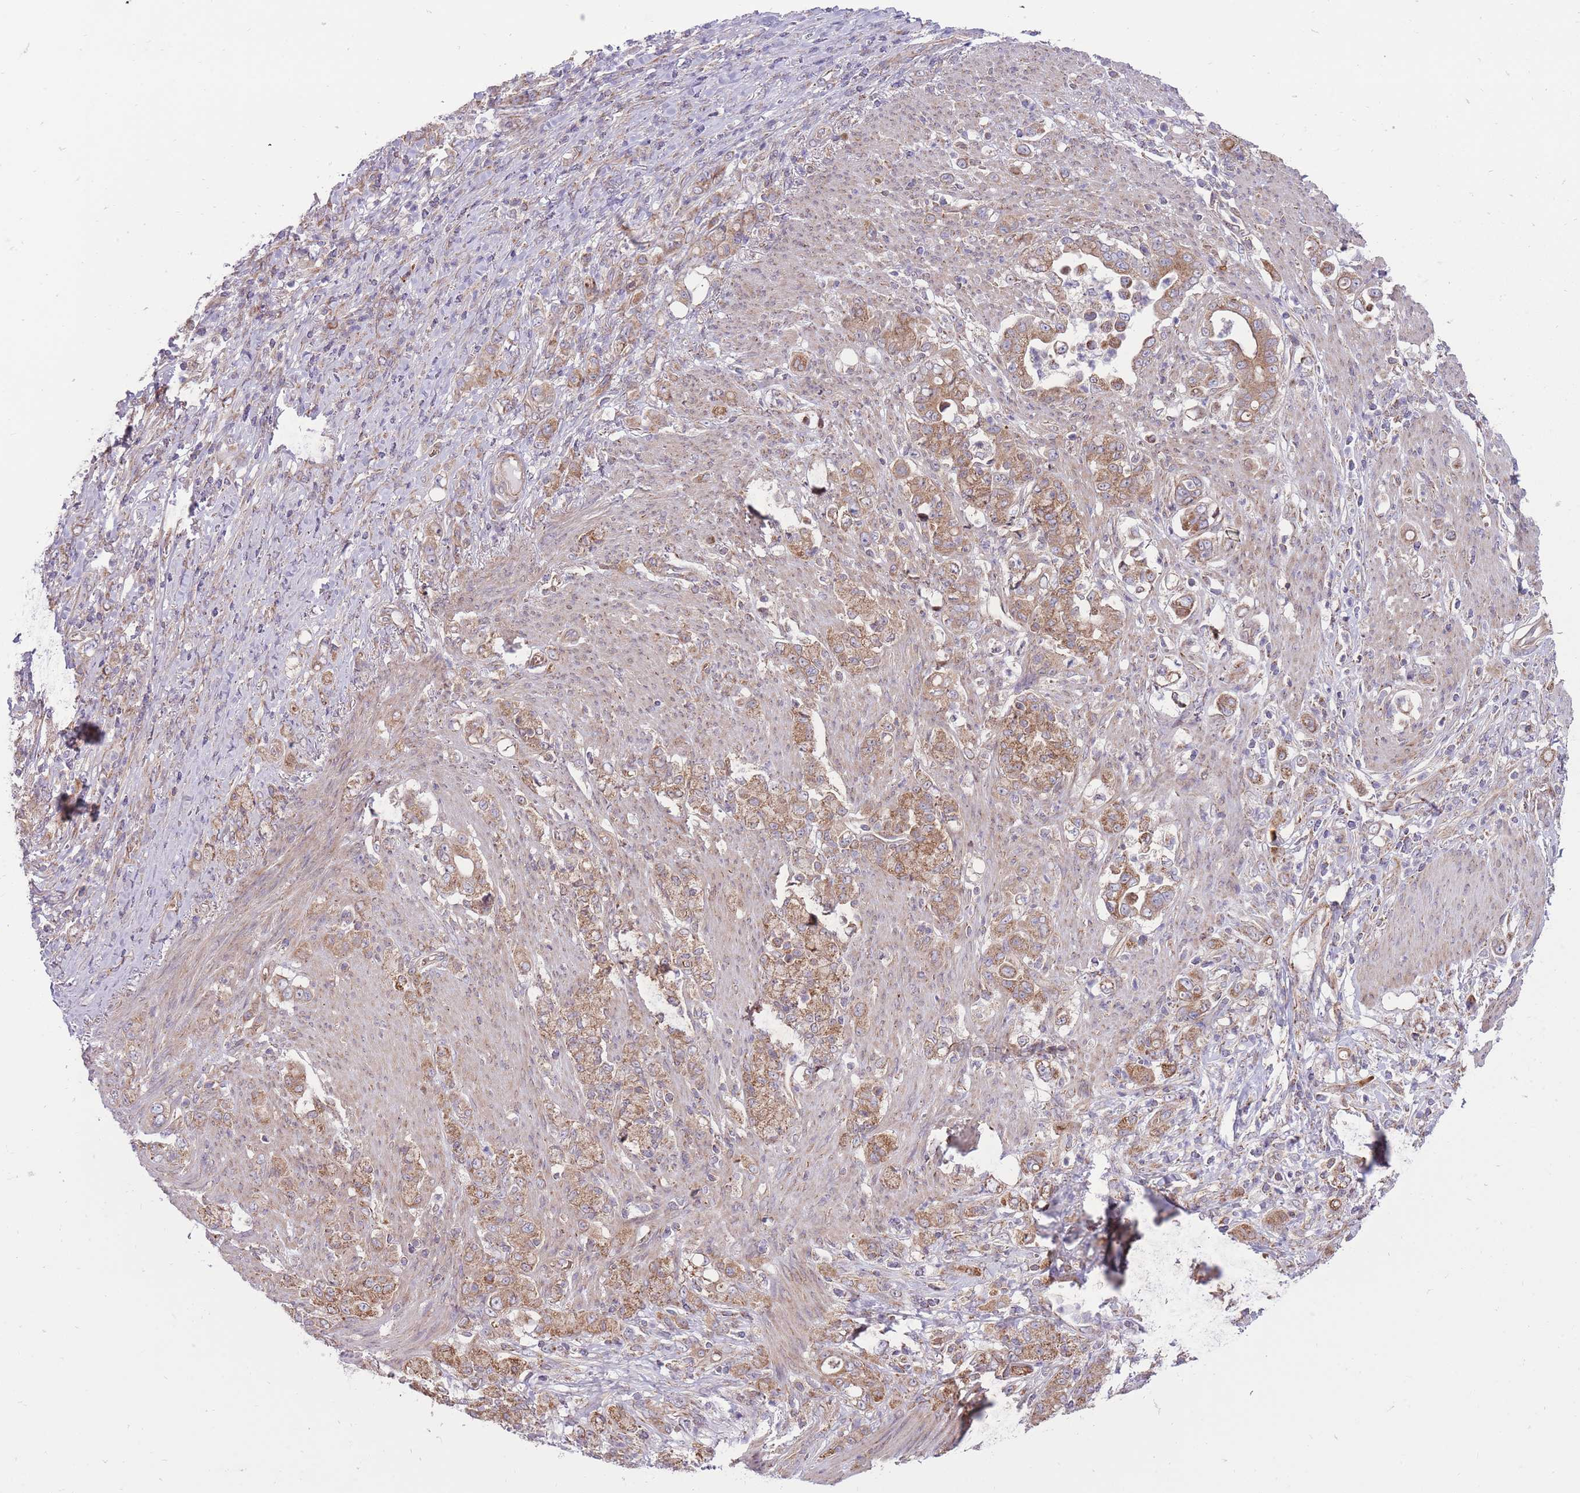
{"staining": {"intensity": "moderate", "quantity": ">75%", "location": "cytoplasmic/membranous"}, "tissue": "stomach cancer", "cell_type": "Tumor cells", "image_type": "cancer", "snomed": [{"axis": "morphology", "description": "Normal tissue, NOS"}, {"axis": "morphology", "description": "Adenocarcinoma, NOS"}, {"axis": "topography", "description": "Stomach"}], "caption": "A brown stain shows moderate cytoplasmic/membranous expression of a protein in human stomach cancer tumor cells.", "gene": "ANKRD10", "patient": {"sex": "female", "age": 79}}